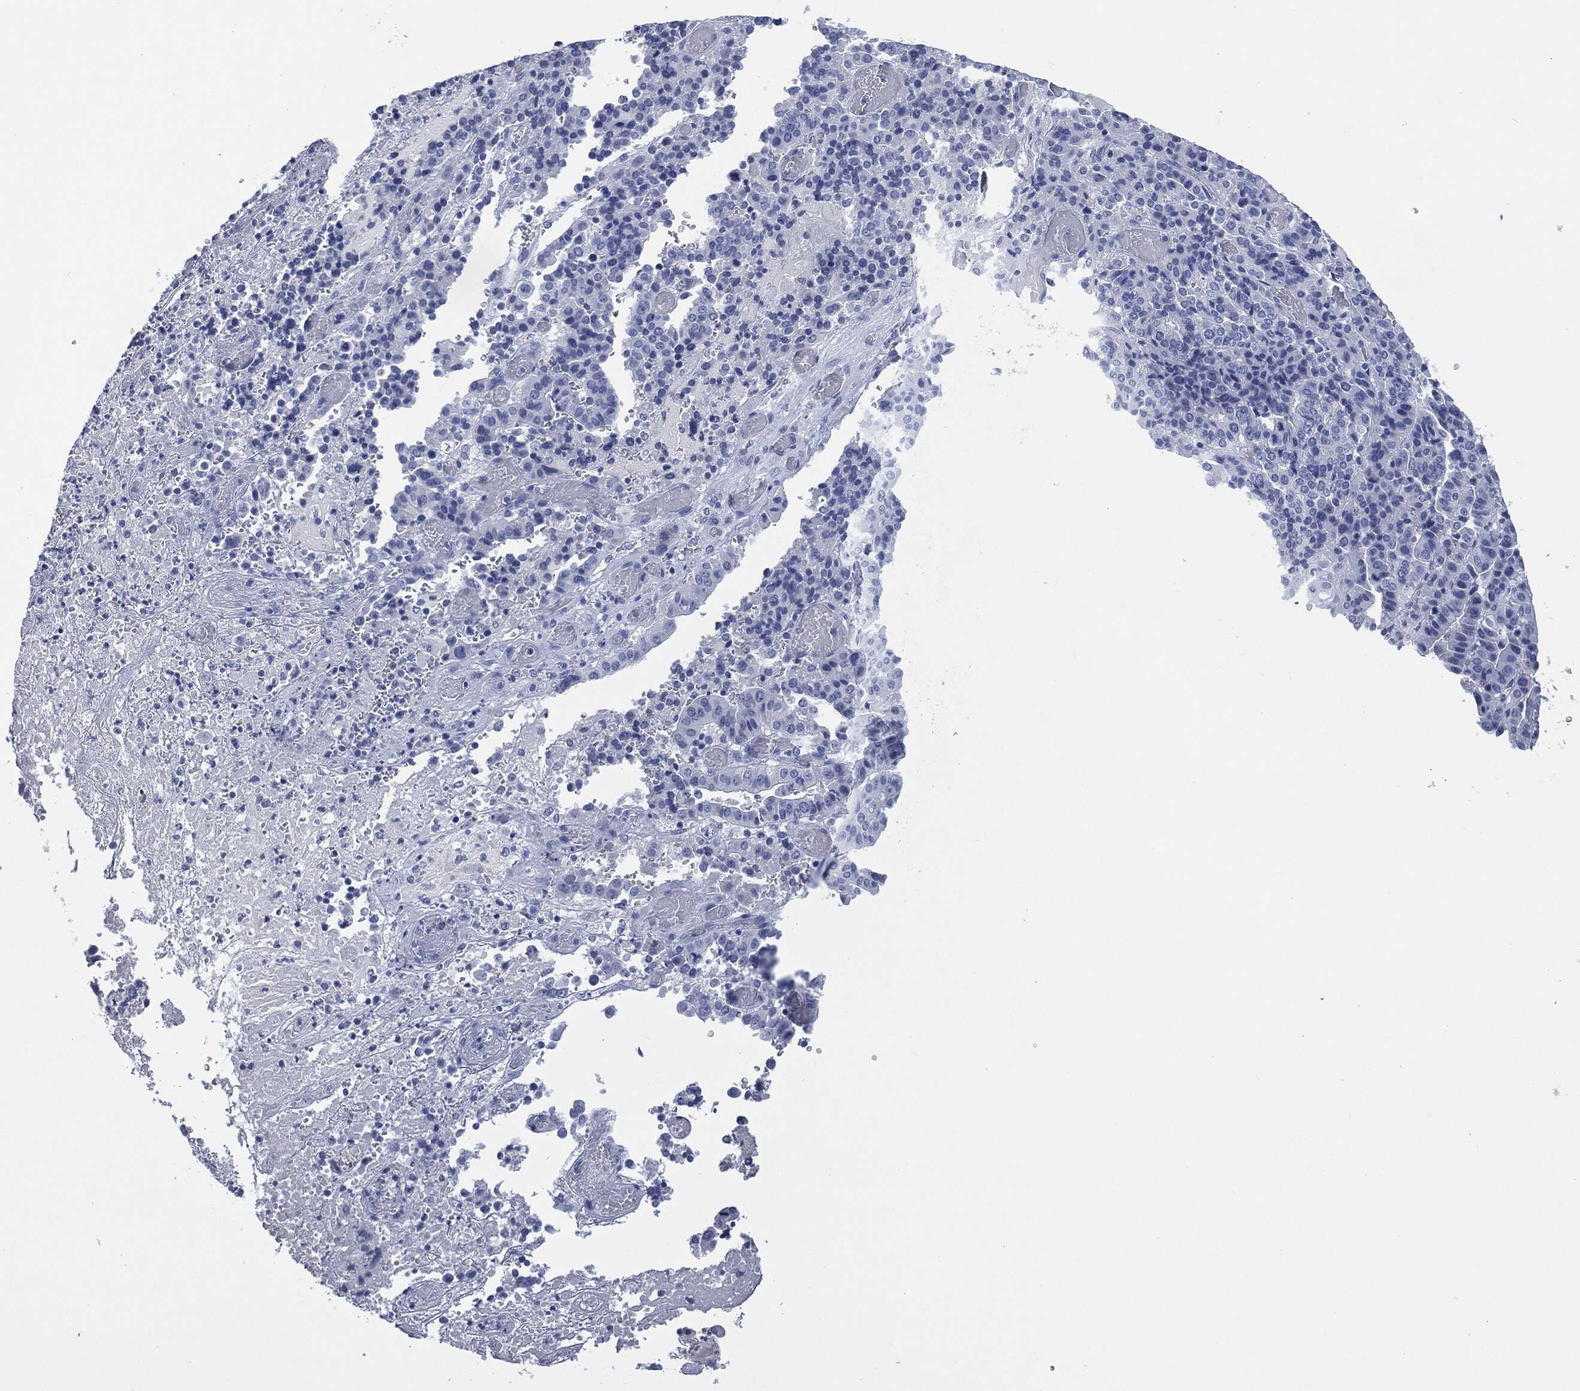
{"staining": {"intensity": "negative", "quantity": "none", "location": "none"}, "tissue": "stomach cancer", "cell_type": "Tumor cells", "image_type": "cancer", "snomed": [{"axis": "morphology", "description": "Adenocarcinoma, NOS"}, {"axis": "topography", "description": "Stomach"}], "caption": "The immunohistochemistry image has no significant positivity in tumor cells of stomach adenocarcinoma tissue.", "gene": "MUC16", "patient": {"sex": "male", "age": 48}}